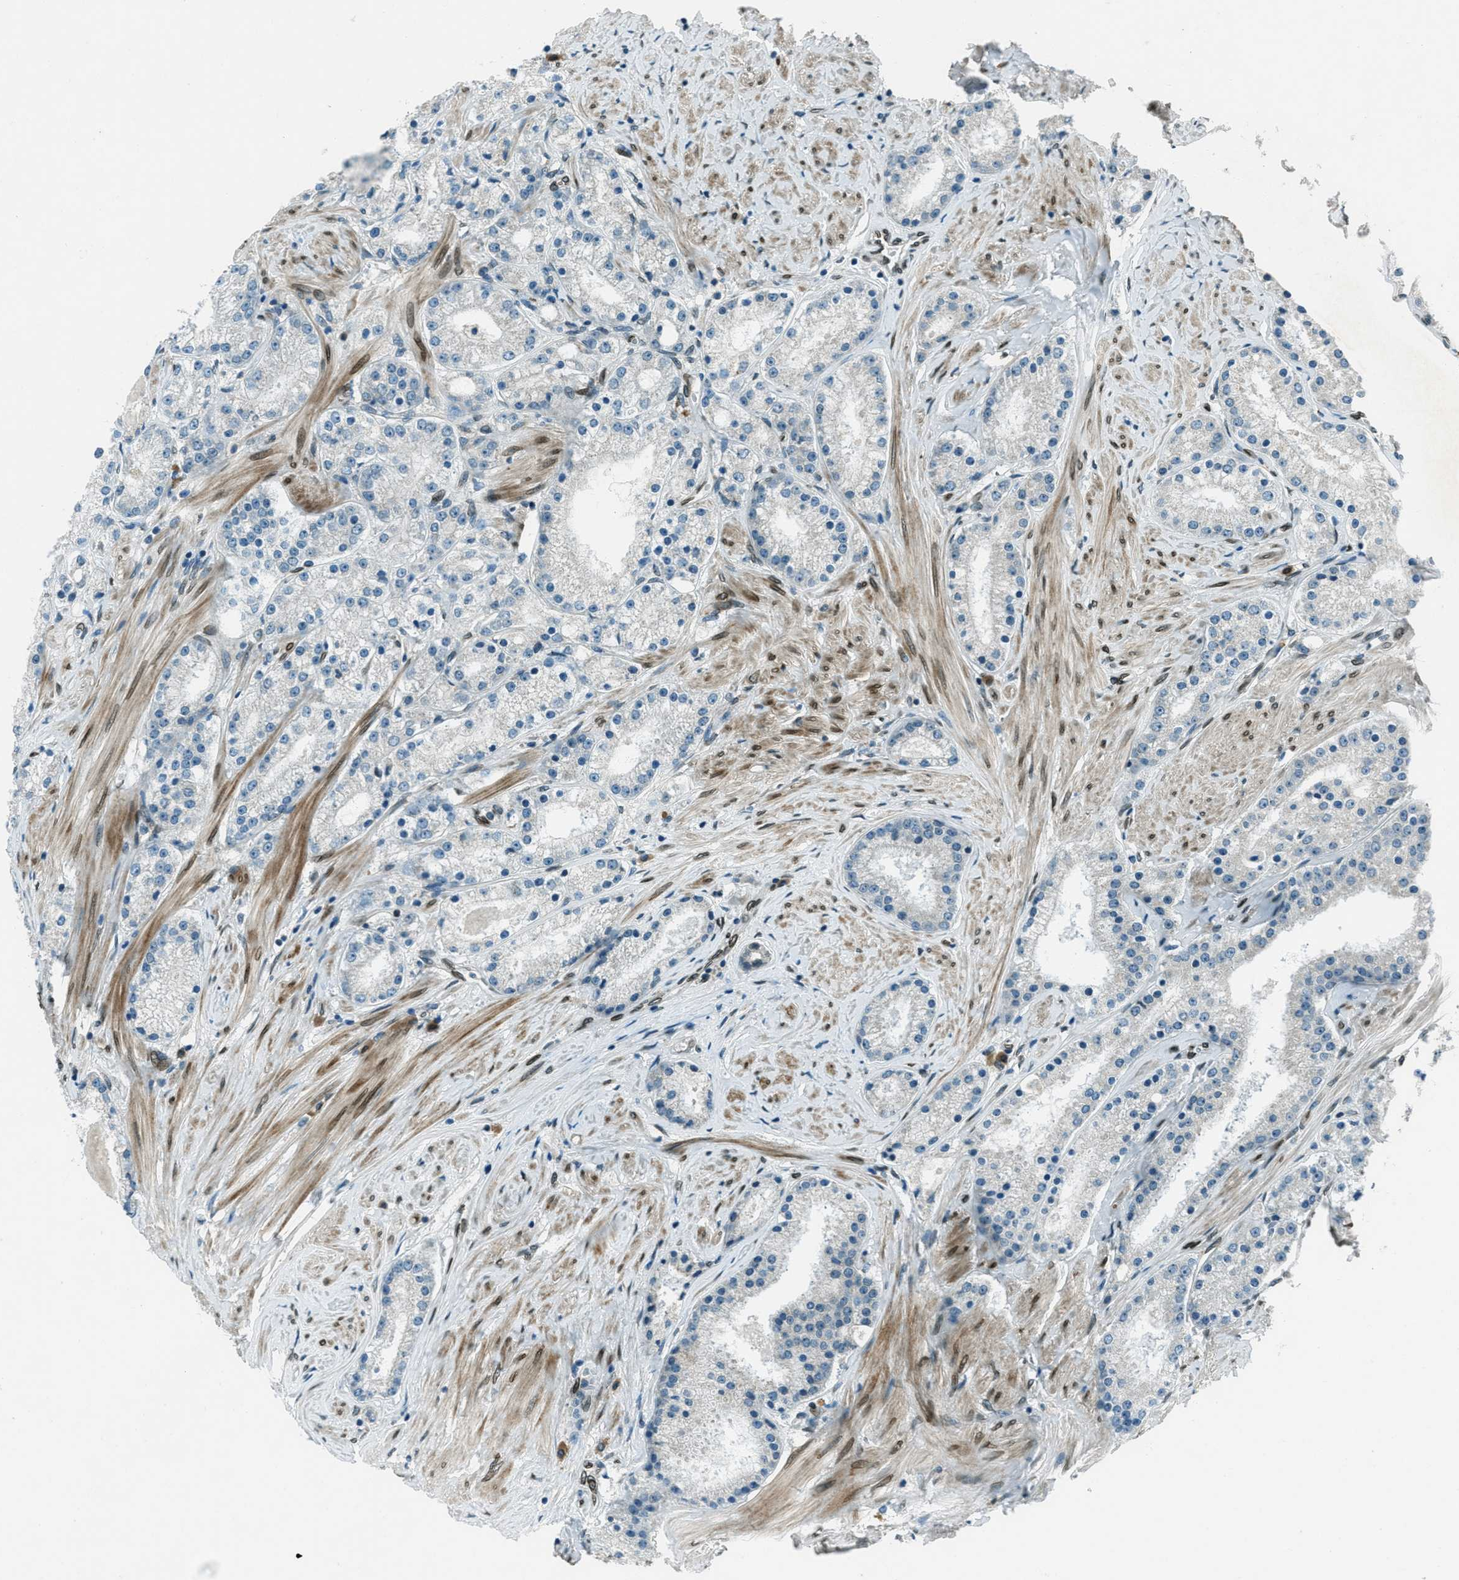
{"staining": {"intensity": "negative", "quantity": "none", "location": "none"}, "tissue": "prostate cancer", "cell_type": "Tumor cells", "image_type": "cancer", "snomed": [{"axis": "morphology", "description": "Adenocarcinoma, Low grade"}, {"axis": "topography", "description": "Prostate"}], "caption": "There is no significant staining in tumor cells of prostate cancer.", "gene": "LEMD2", "patient": {"sex": "male", "age": 63}}